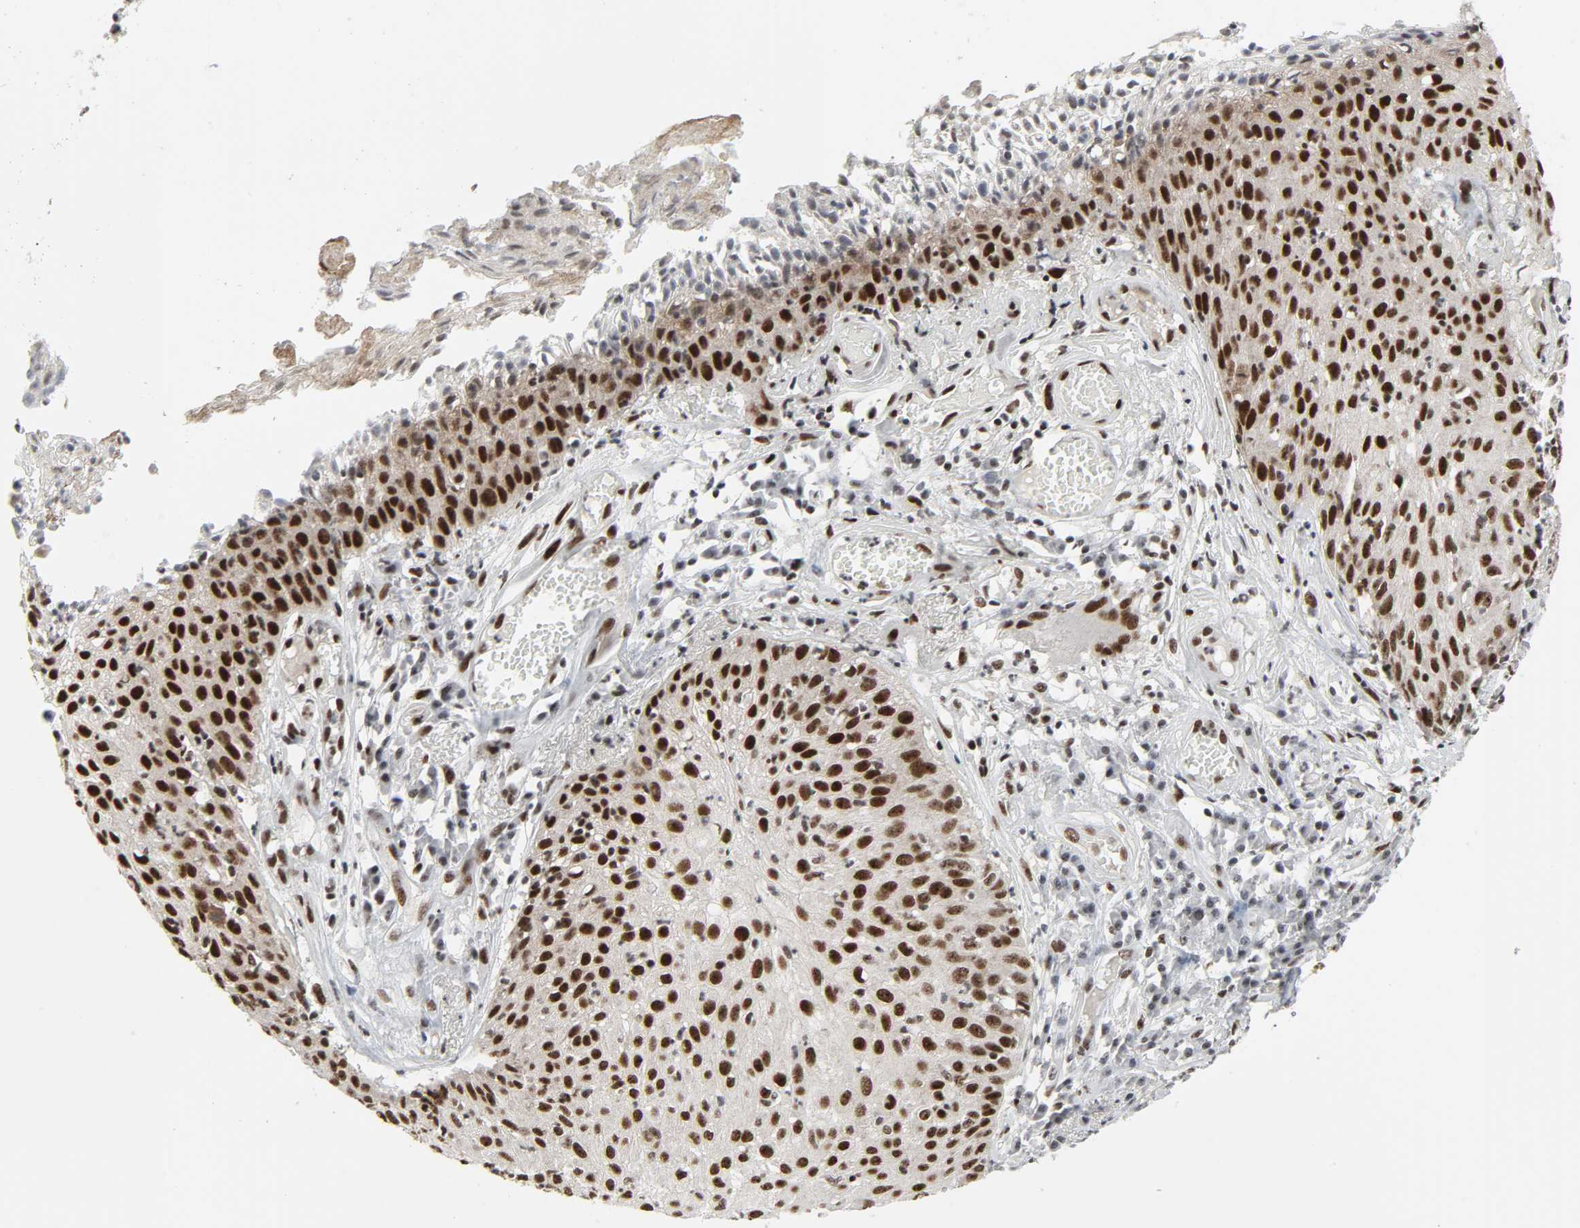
{"staining": {"intensity": "strong", "quantity": ">75%", "location": "nuclear"}, "tissue": "skin cancer", "cell_type": "Tumor cells", "image_type": "cancer", "snomed": [{"axis": "morphology", "description": "Squamous cell carcinoma, NOS"}, {"axis": "topography", "description": "Skin"}], "caption": "Protein analysis of skin squamous cell carcinoma tissue shows strong nuclear staining in about >75% of tumor cells. Immunohistochemistry (ihc) stains the protein in brown and the nuclei are stained blue.", "gene": "CDK7", "patient": {"sex": "male", "age": 65}}